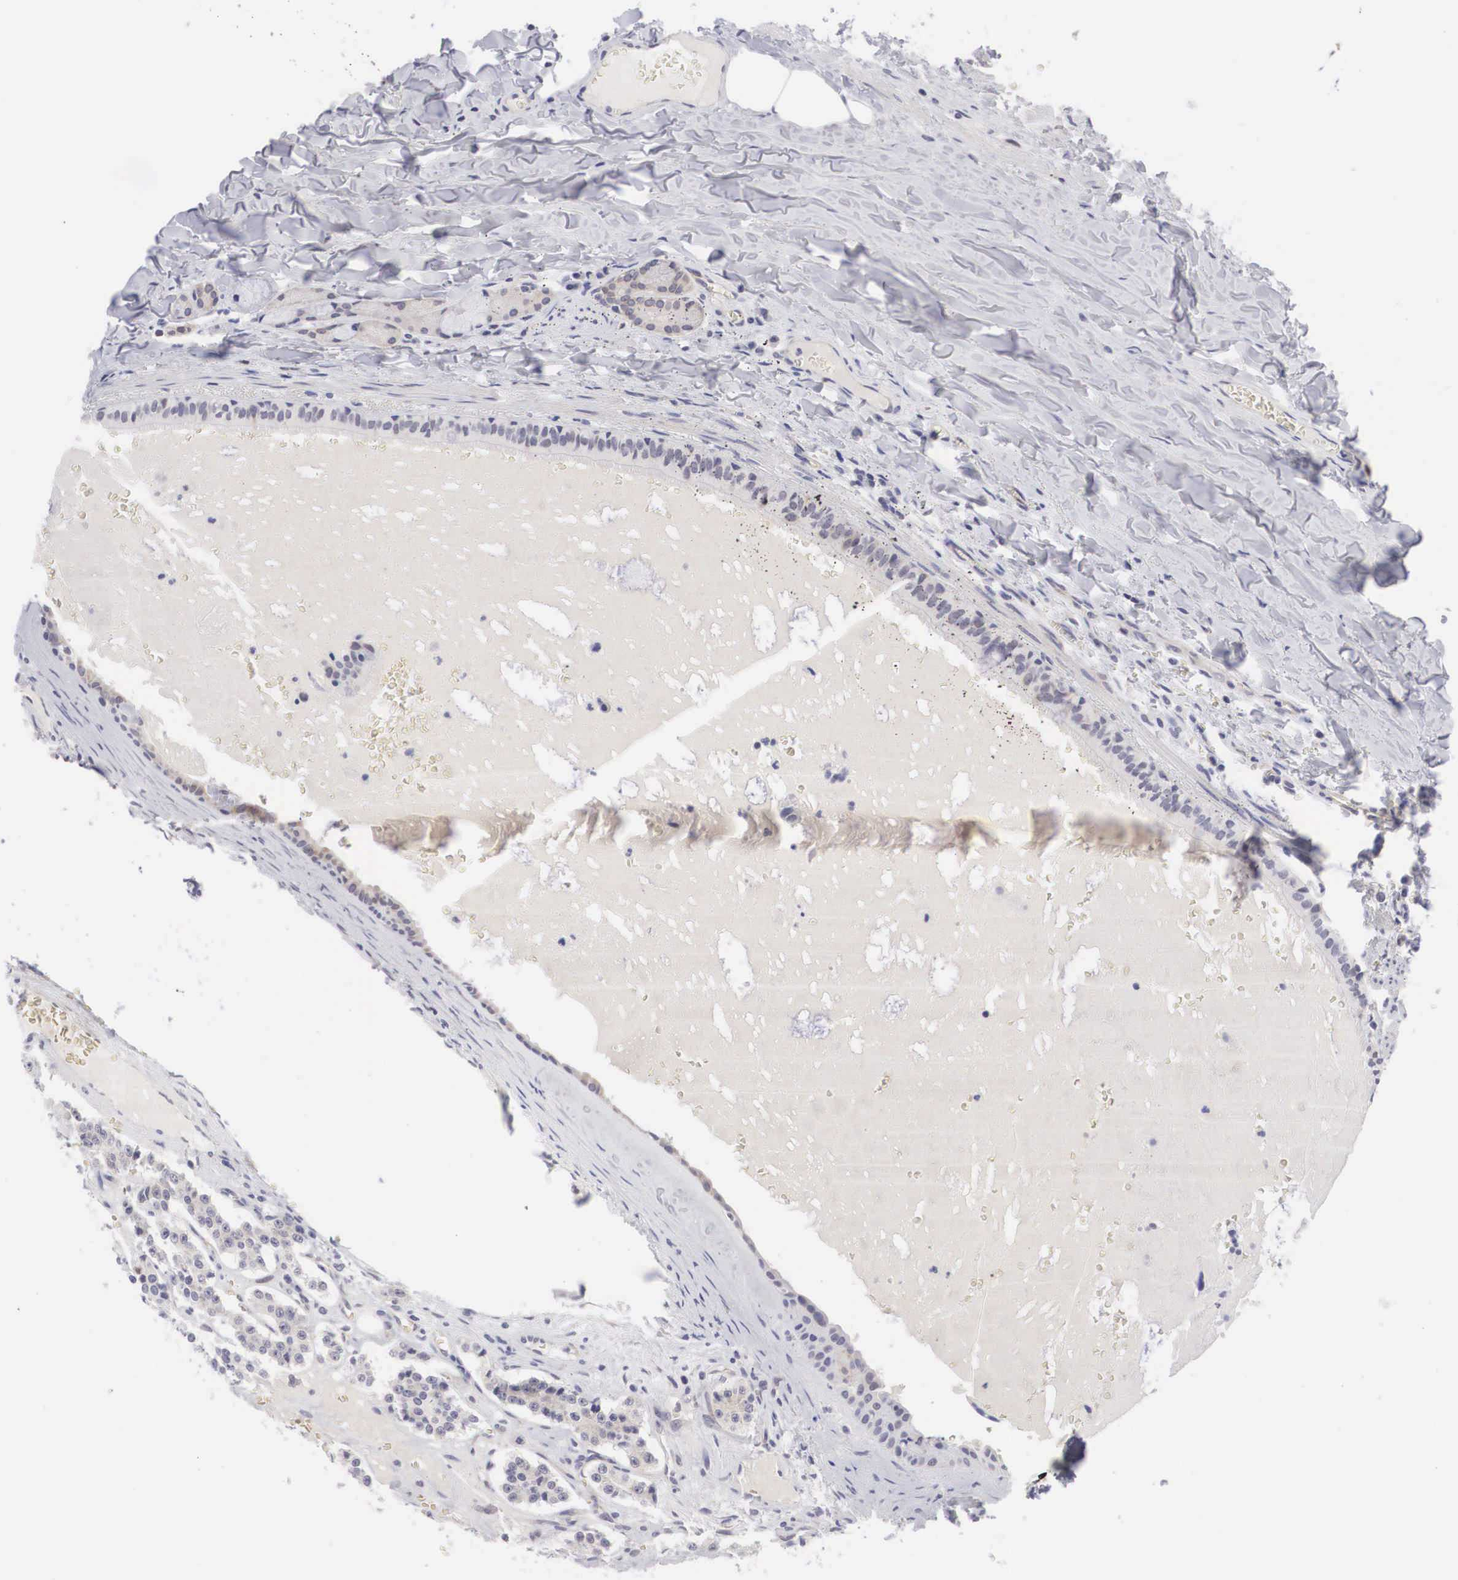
{"staining": {"intensity": "negative", "quantity": "none", "location": "none"}, "tissue": "carcinoid", "cell_type": "Tumor cells", "image_type": "cancer", "snomed": [{"axis": "morphology", "description": "Carcinoid, malignant, NOS"}, {"axis": "topography", "description": "Bronchus"}], "caption": "The photomicrograph reveals no staining of tumor cells in malignant carcinoid. Brightfield microscopy of immunohistochemistry stained with DAB (3,3'-diaminobenzidine) (brown) and hematoxylin (blue), captured at high magnification.", "gene": "MAST4", "patient": {"sex": "male", "age": 55}}